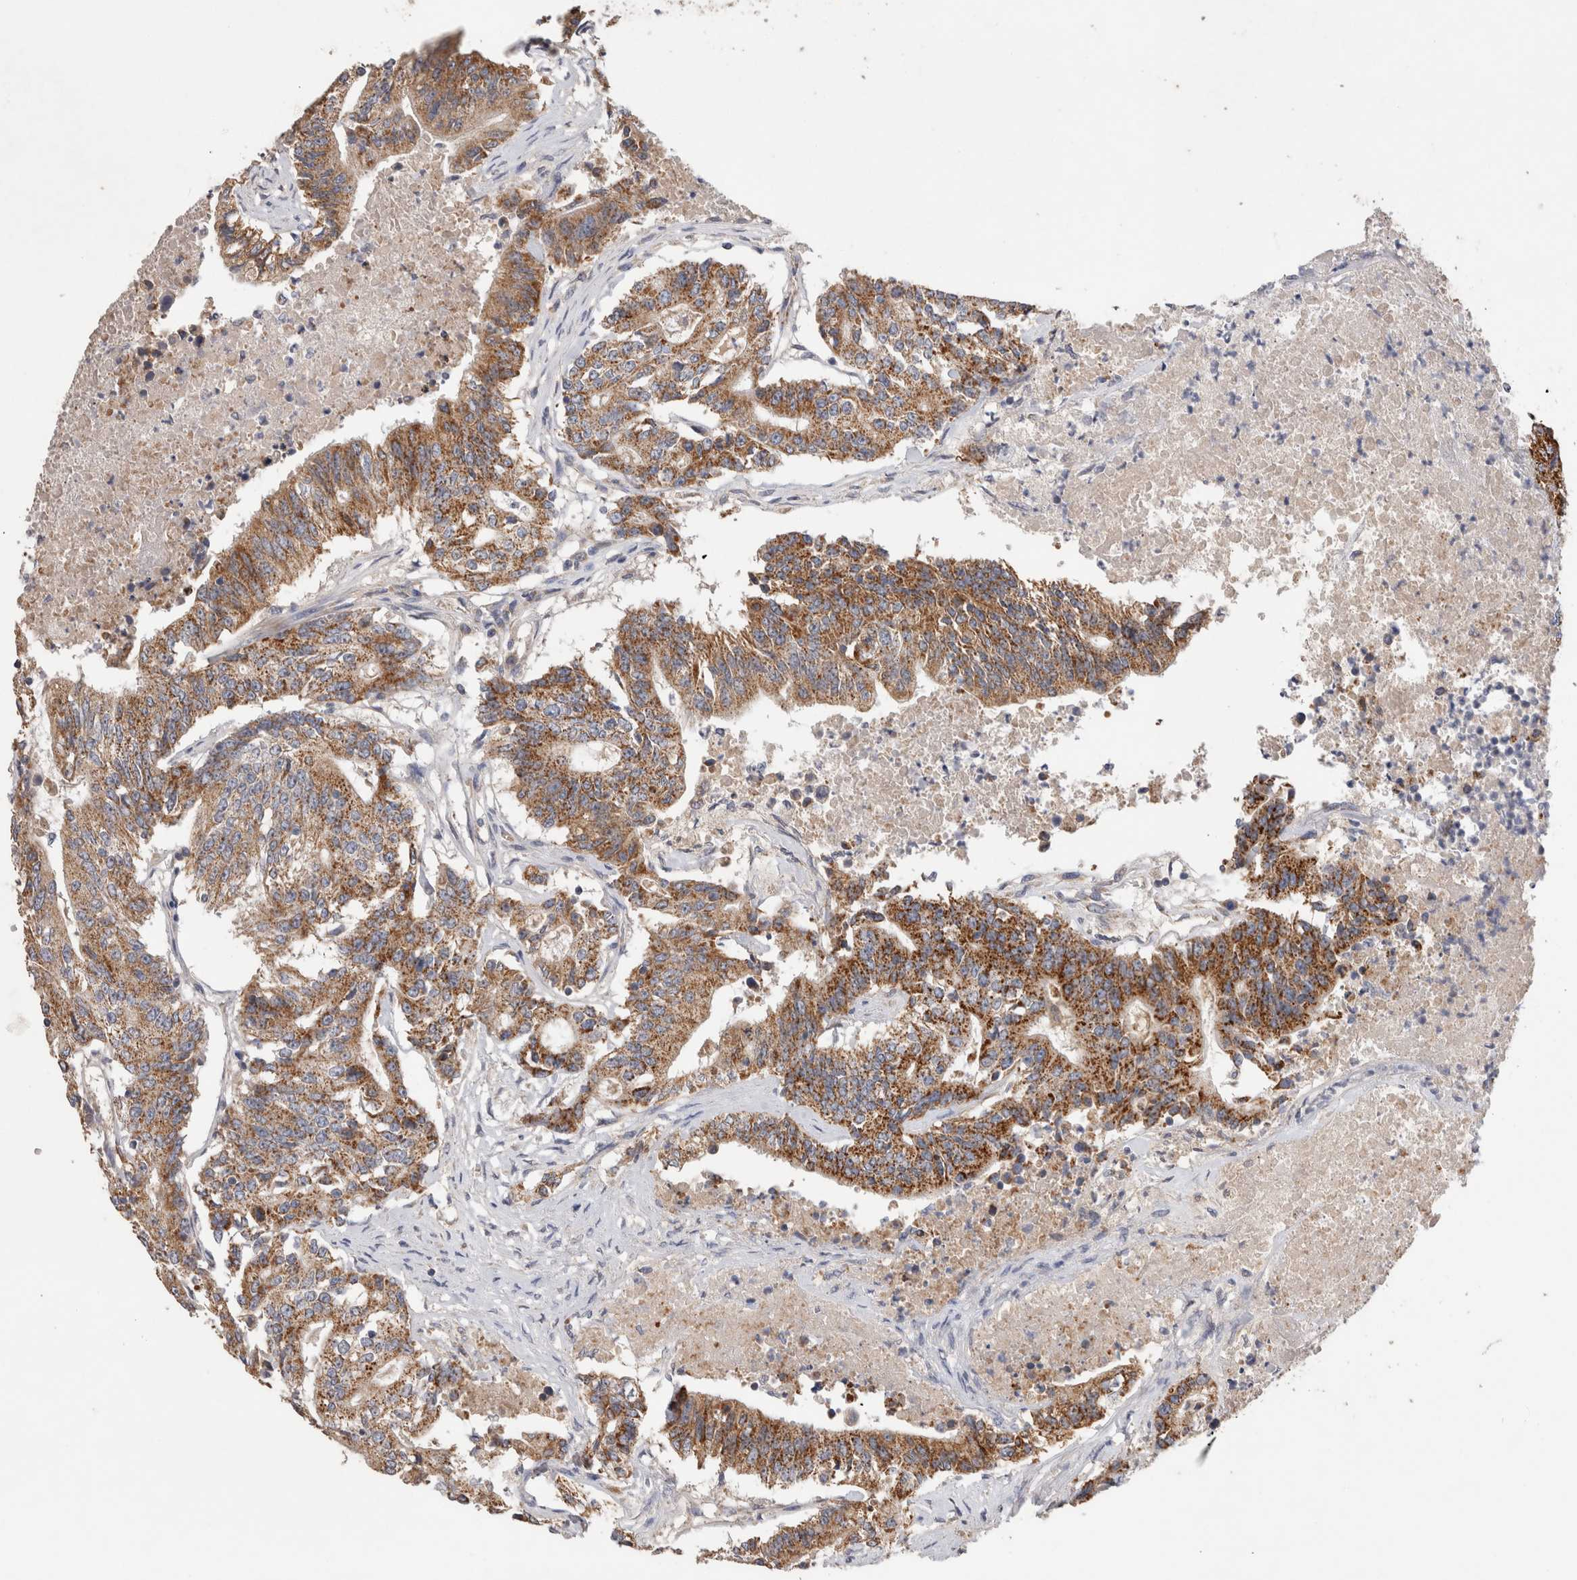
{"staining": {"intensity": "strong", "quantity": ">75%", "location": "cytoplasmic/membranous"}, "tissue": "colorectal cancer", "cell_type": "Tumor cells", "image_type": "cancer", "snomed": [{"axis": "morphology", "description": "Adenocarcinoma, NOS"}, {"axis": "topography", "description": "Colon"}], "caption": "Tumor cells show high levels of strong cytoplasmic/membranous expression in approximately >75% of cells in colorectal adenocarcinoma.", "gene": "IARS2", "patient": {"sex": "female", "age": 77}}